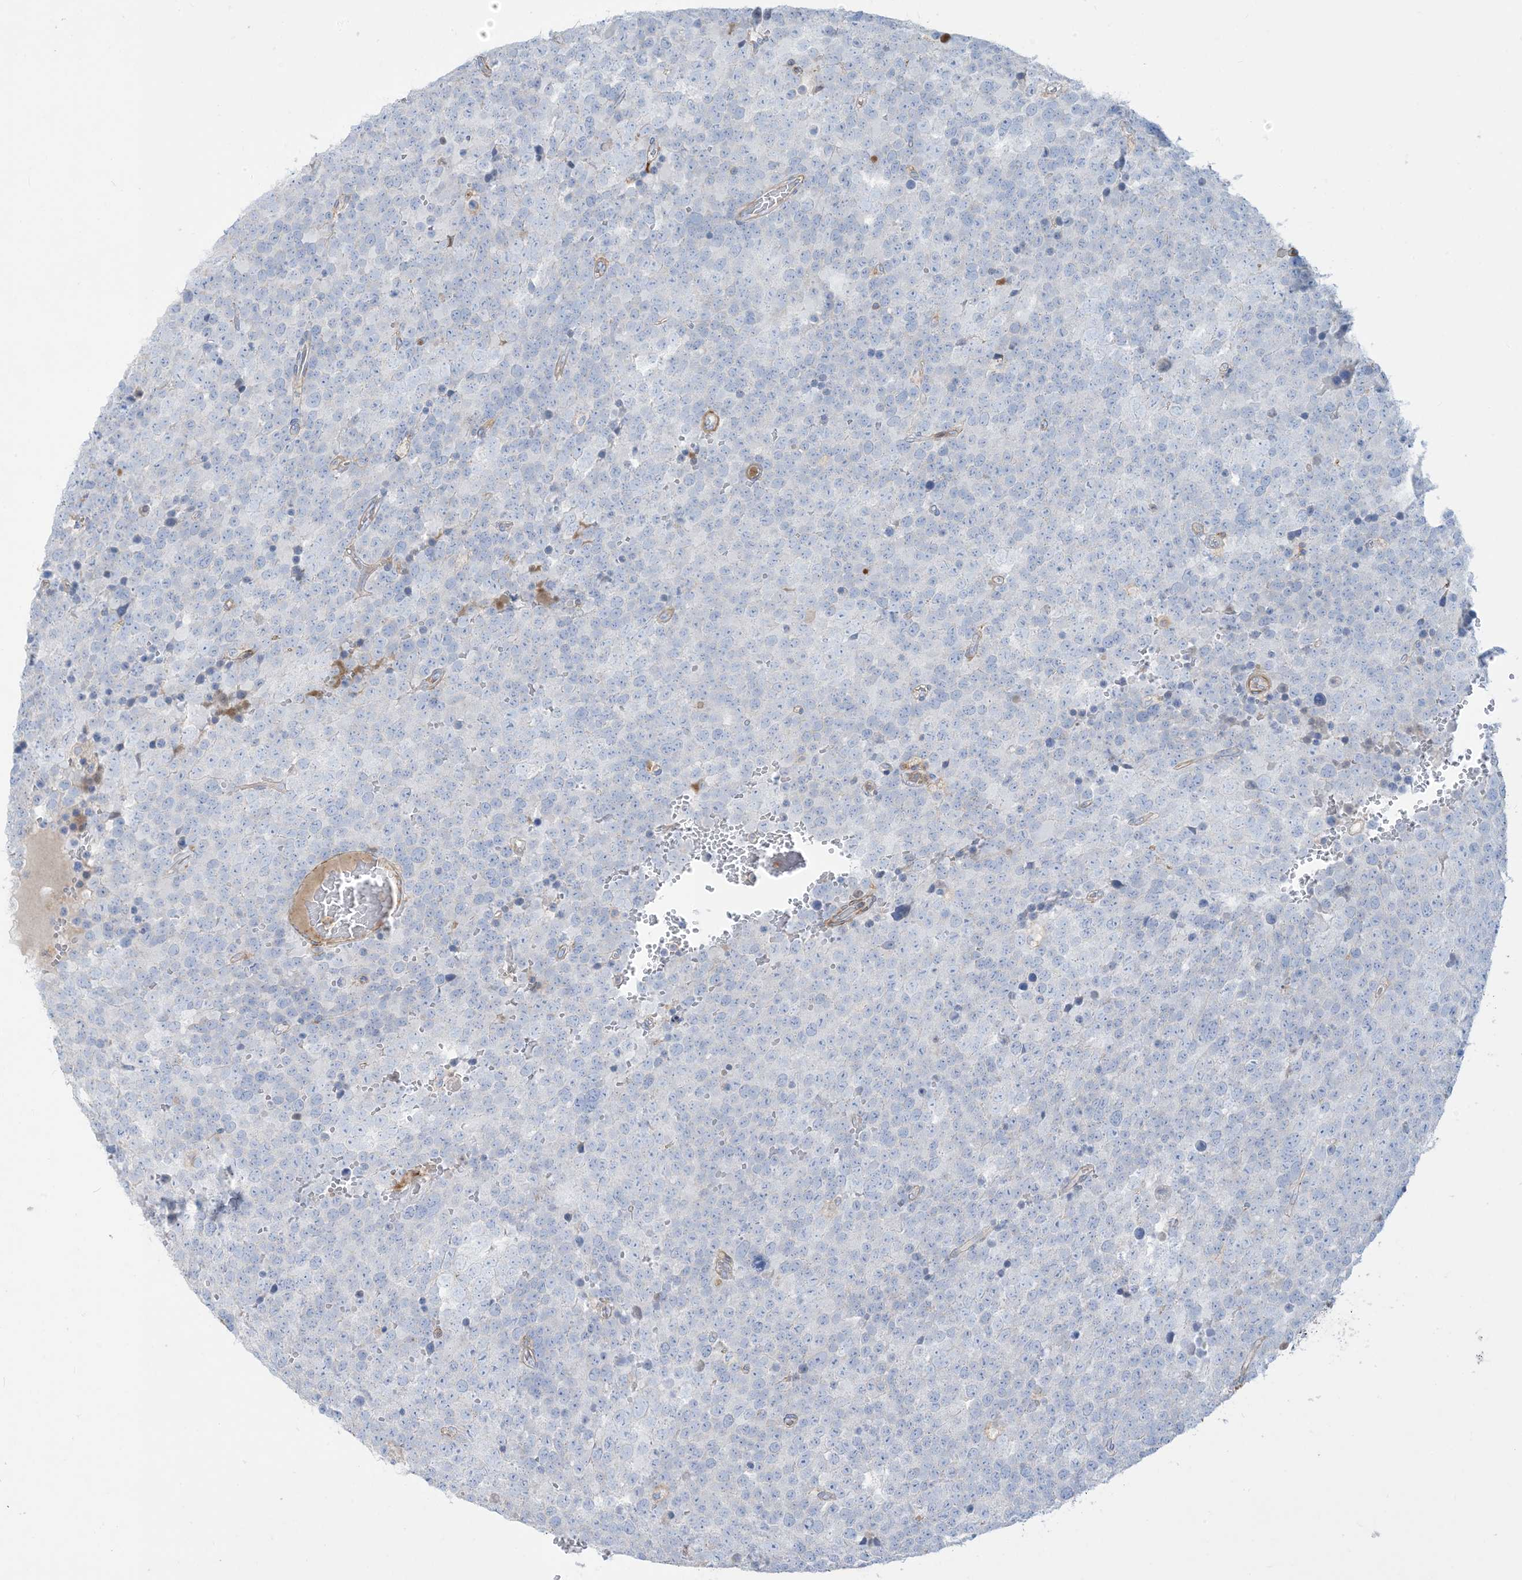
{"staining": {"intensity": "negative", "quantity": "none", "location": "none"}, "tissue": "testis cancer", "cell_type": "Tumor cells", "image_type": "cancer", "snomed": [{"axis": "morphology", "description": "Seminoma, NOS"}, {"axis": "topography", "description": "Testis"}], "caption": "Seminoma (testis) stained for a protein using immunohistochemistry (IHC) shows no staining tumor cells.", "gene": "GTF3C2", "patient": {"sex": "male", "age": 71}}